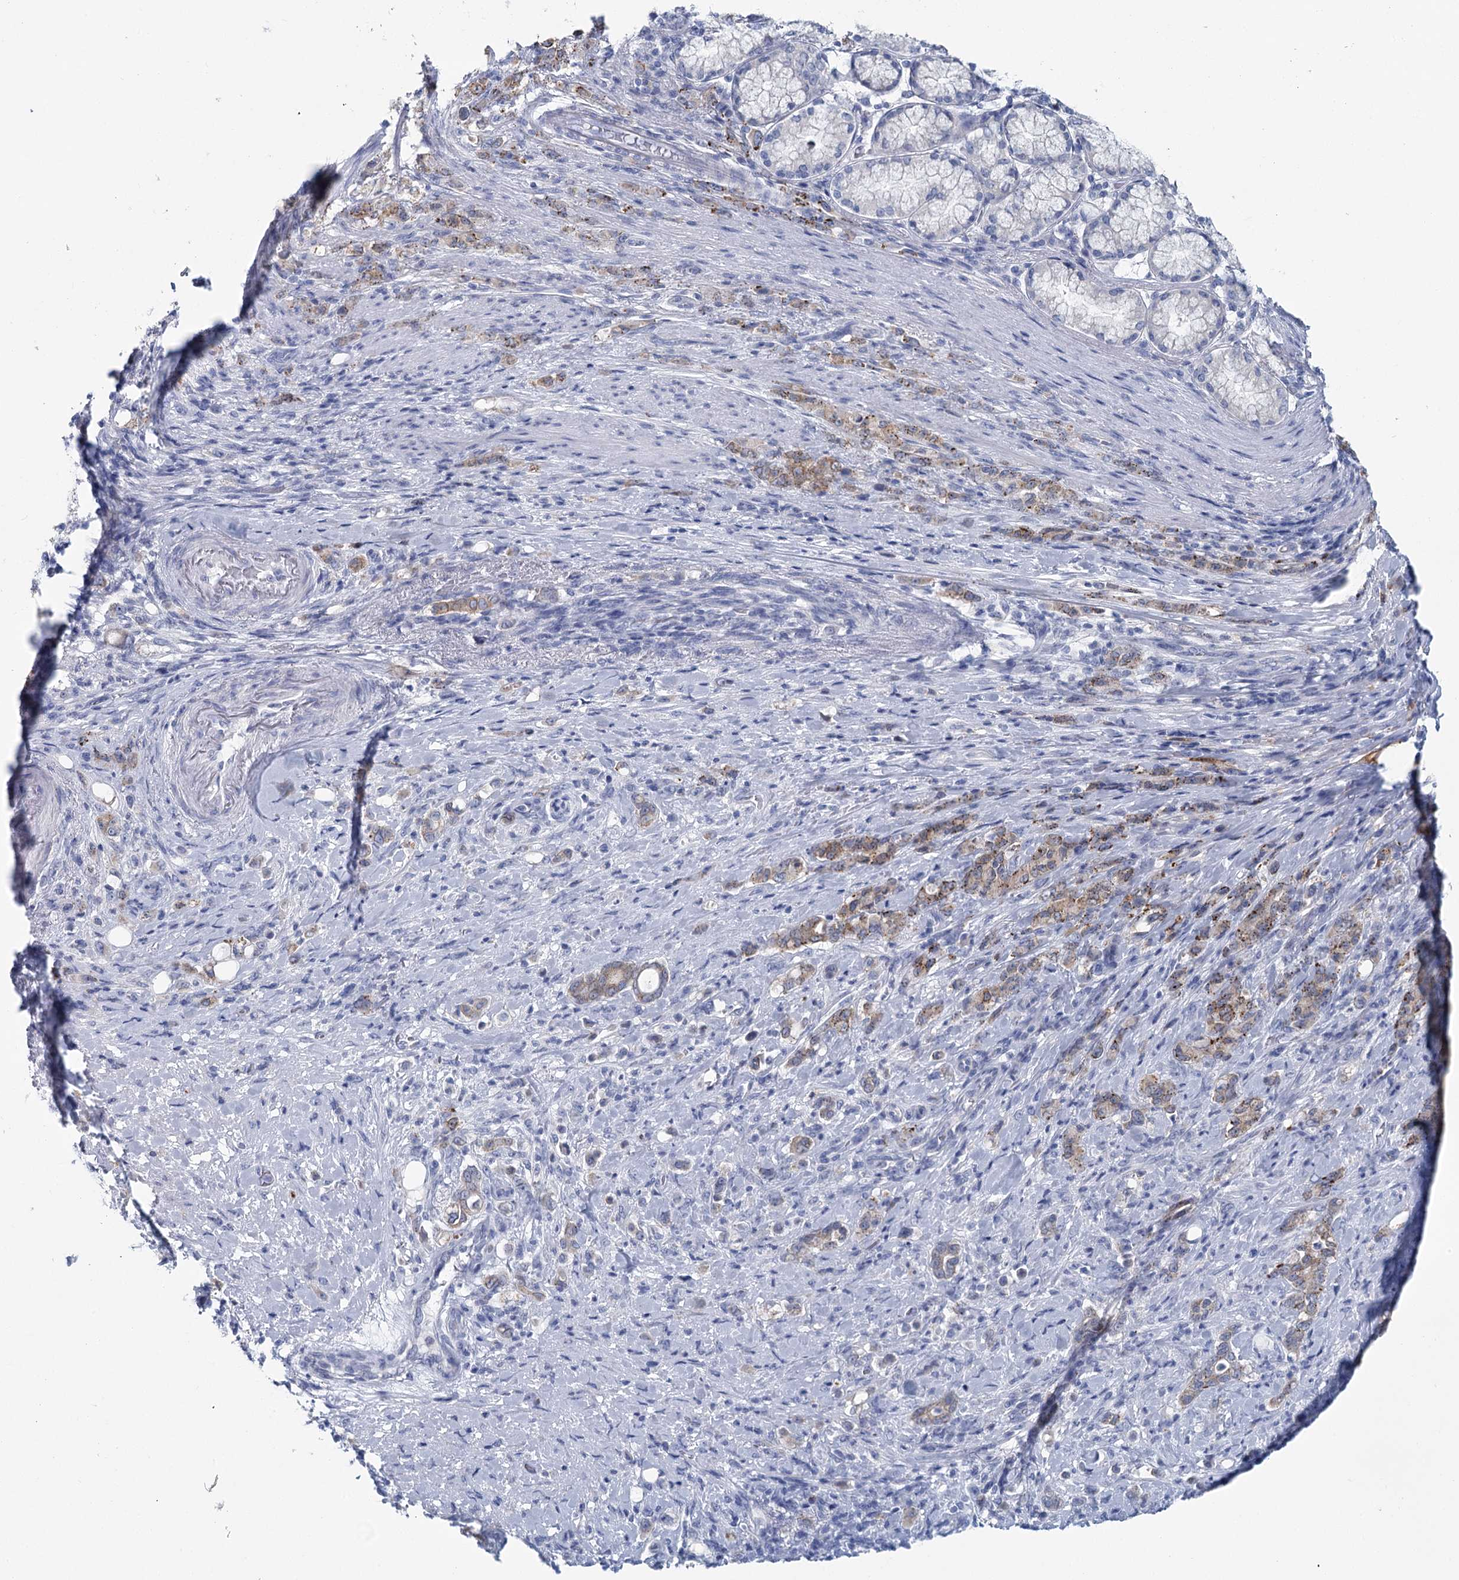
{"staining": {"intensity": "moderate", "quantity": "25%-75%", "location": "cytoplasmic/membranous"}, "tissue": "stomach cancer", "cell_type": "Tumor cells", "image_type": "cancer", "snomed": [{"axis": "morphology", "description": "Adenocarcinoma, NOS"}, {"axis": "topography", "description": "Stomach"}], "caption": "Stomach cancer stained for a protein (brown) exhibits moderate cytoplasmic/membranous positive expression in approximately 25%-75% of tumor cells.", "gene": "METTL7B", "patient": {"sex": "female", "age": 79}}